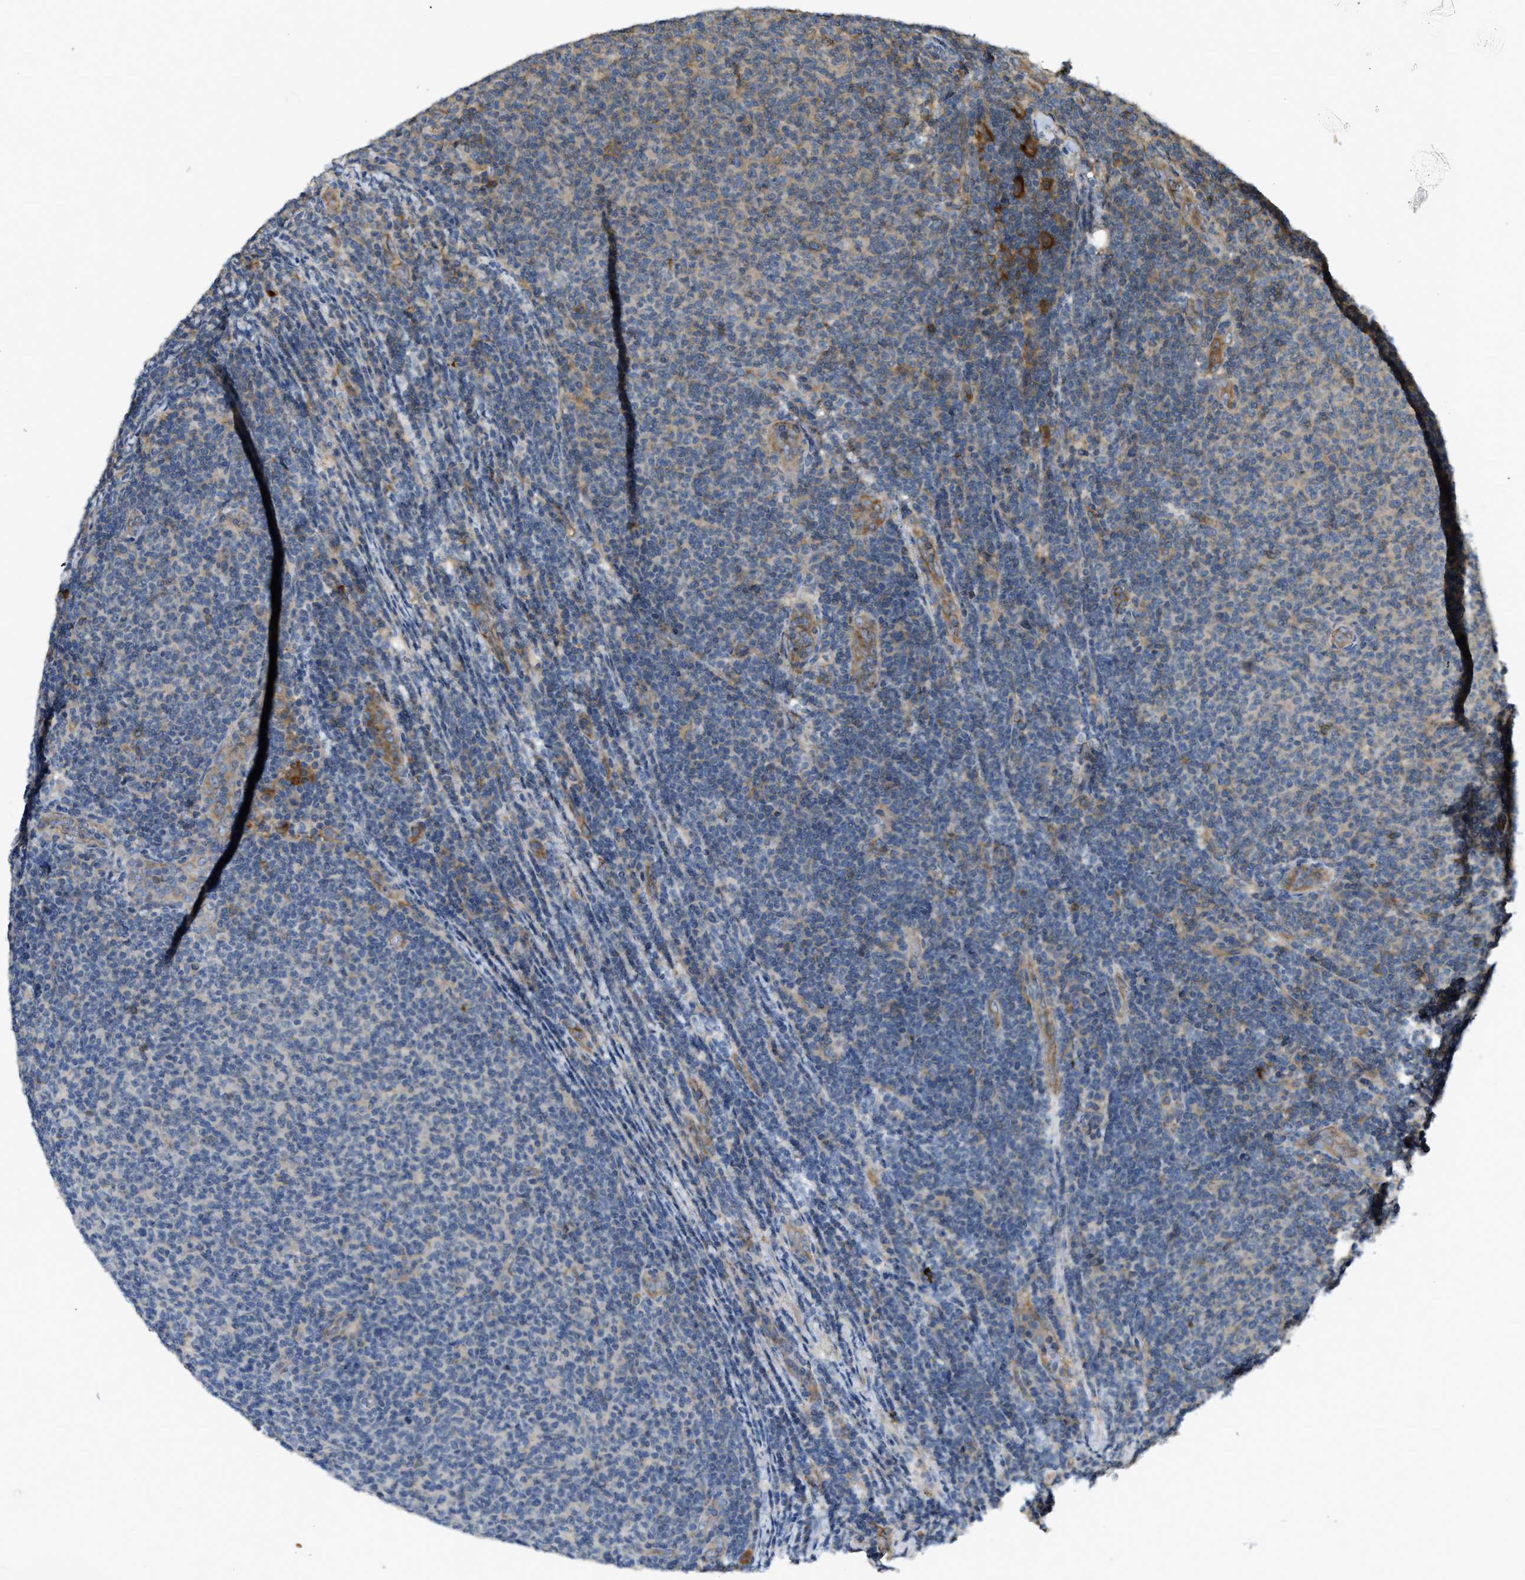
{"staining": {"intensity": "weak", "quantity": "<25%", "location": "cytoplasmic/membranous"}, "tissue": "lymphoma", "cell_type": "Tumor cells", "image_type": "cancer", "snomed": [{"axis": "morphology", "description": "Malignant lymphoma, non-Hodgkin's type, Low grade"}, {"axis": "topography", "description": "Lymph node"}], "caption": "A photomicrograph of human low-grade malignant lymphoma, non-Hodgkin's type is negative for staining in tumor cells.", "gene": "BAG4", "patient": {"sex": "male", "age": 66}}